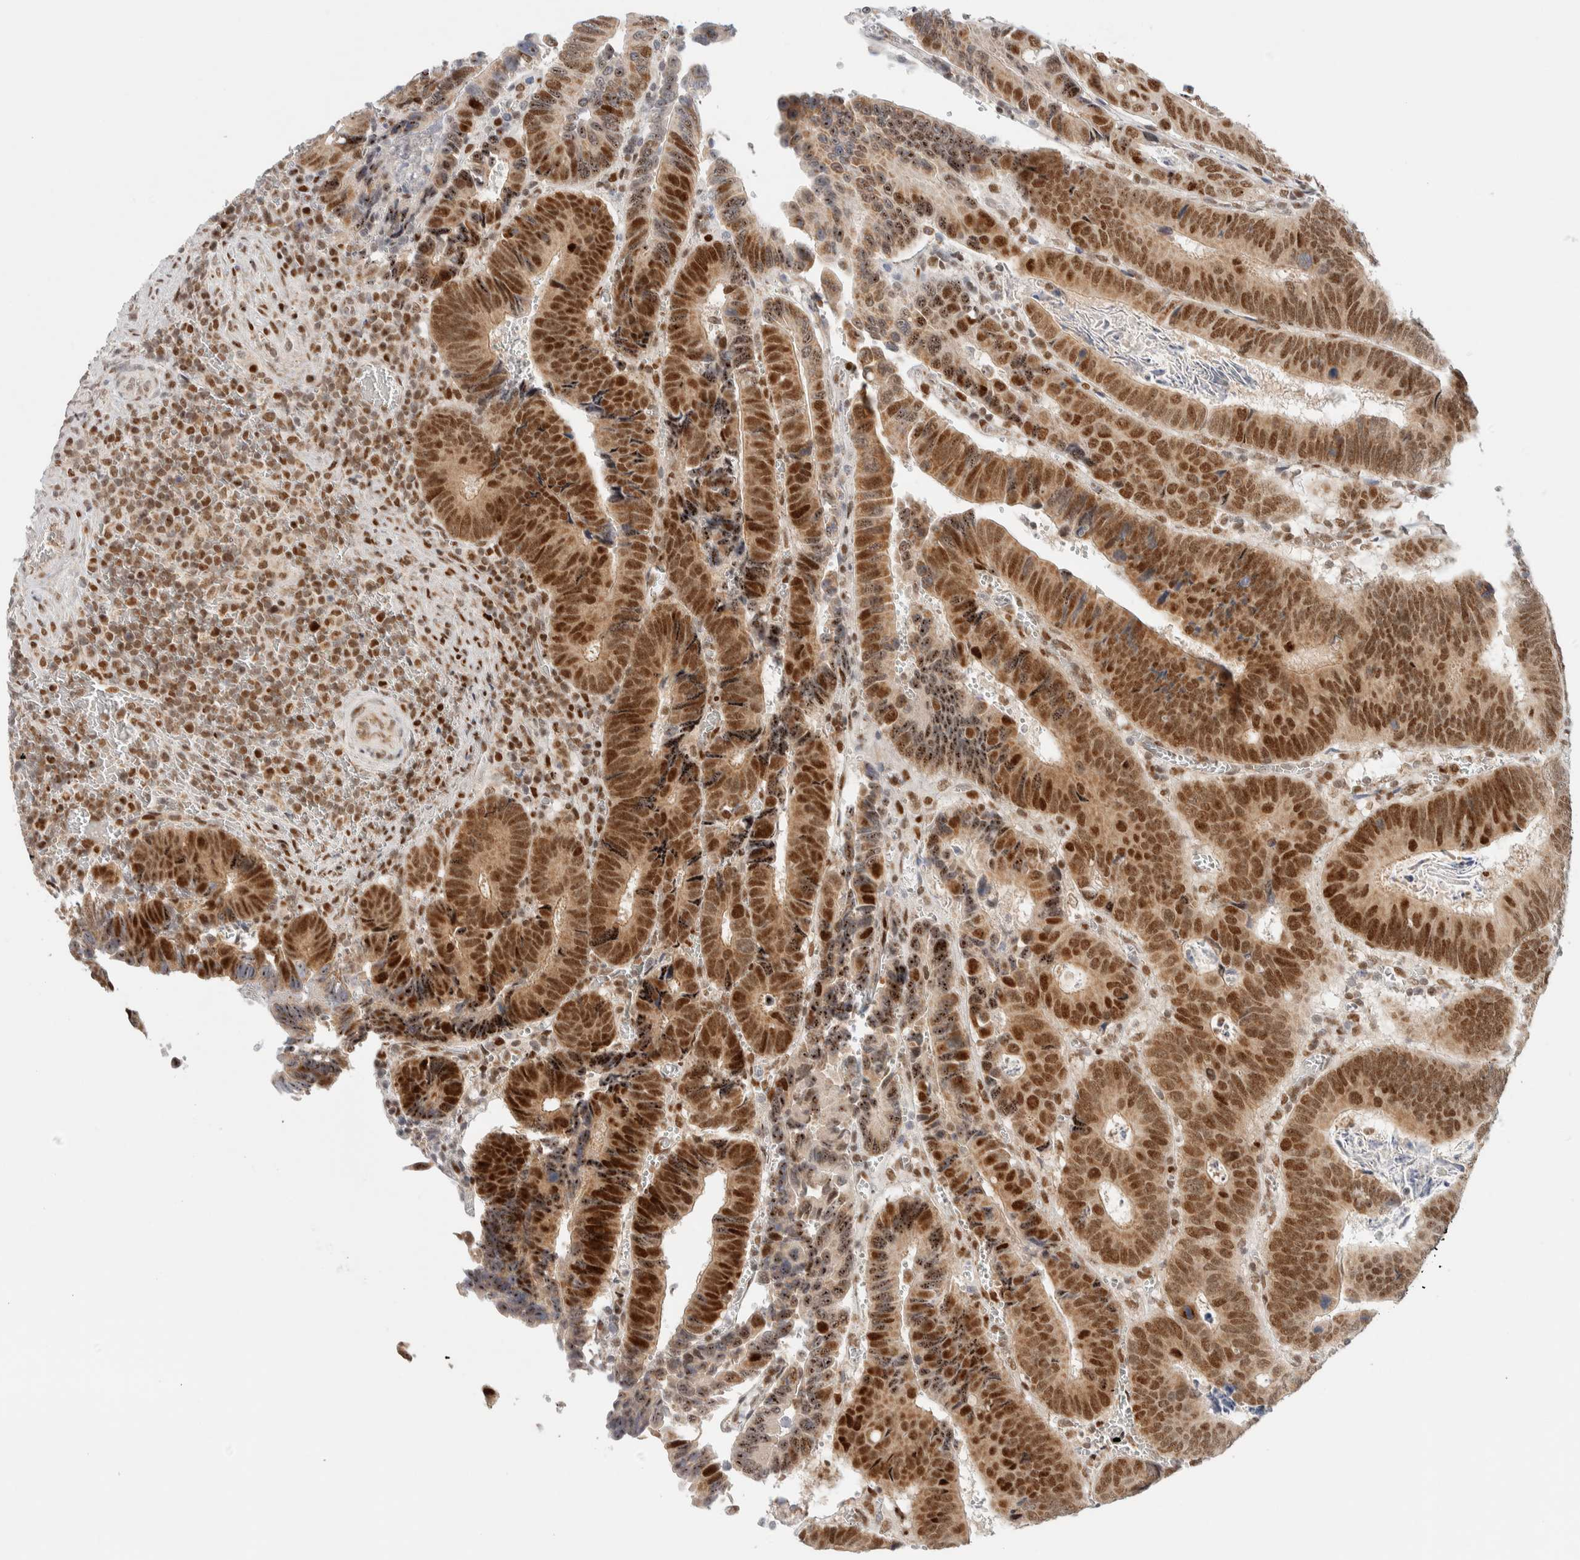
{"staining": {"intensity": "strong", "quantity": ">75%", "location": "cytoplasmic/membranous,nuclear"}, "tissue": "colorectal cancer", "cell_type": "Tumor cells", "image_type": "cancer", "snomed": [{"axis": "morphology", "description": "Inflammation, NOS"}, {"axis": "morphology", "description": "Adenocarcinoma, NOS"}, {"axis": "topography", "description": "Colon"}], "caption": "Immunohistochemistry (IHC) staining of colorectal cancer (adenocarcinoma), which reveals high levels of strong cytoplasmic/membranous and nuclear expression in approximately >75% of tumor cells indicating strong cytoplasmic/membranous and nuclear protein staining. The staining was performed using DAB (brown) for protein detection and nuclei were counterstained in hematoxylin (blue).", "gene": "TSPAN32", "patient": {"sex": "male", "age": 72}}